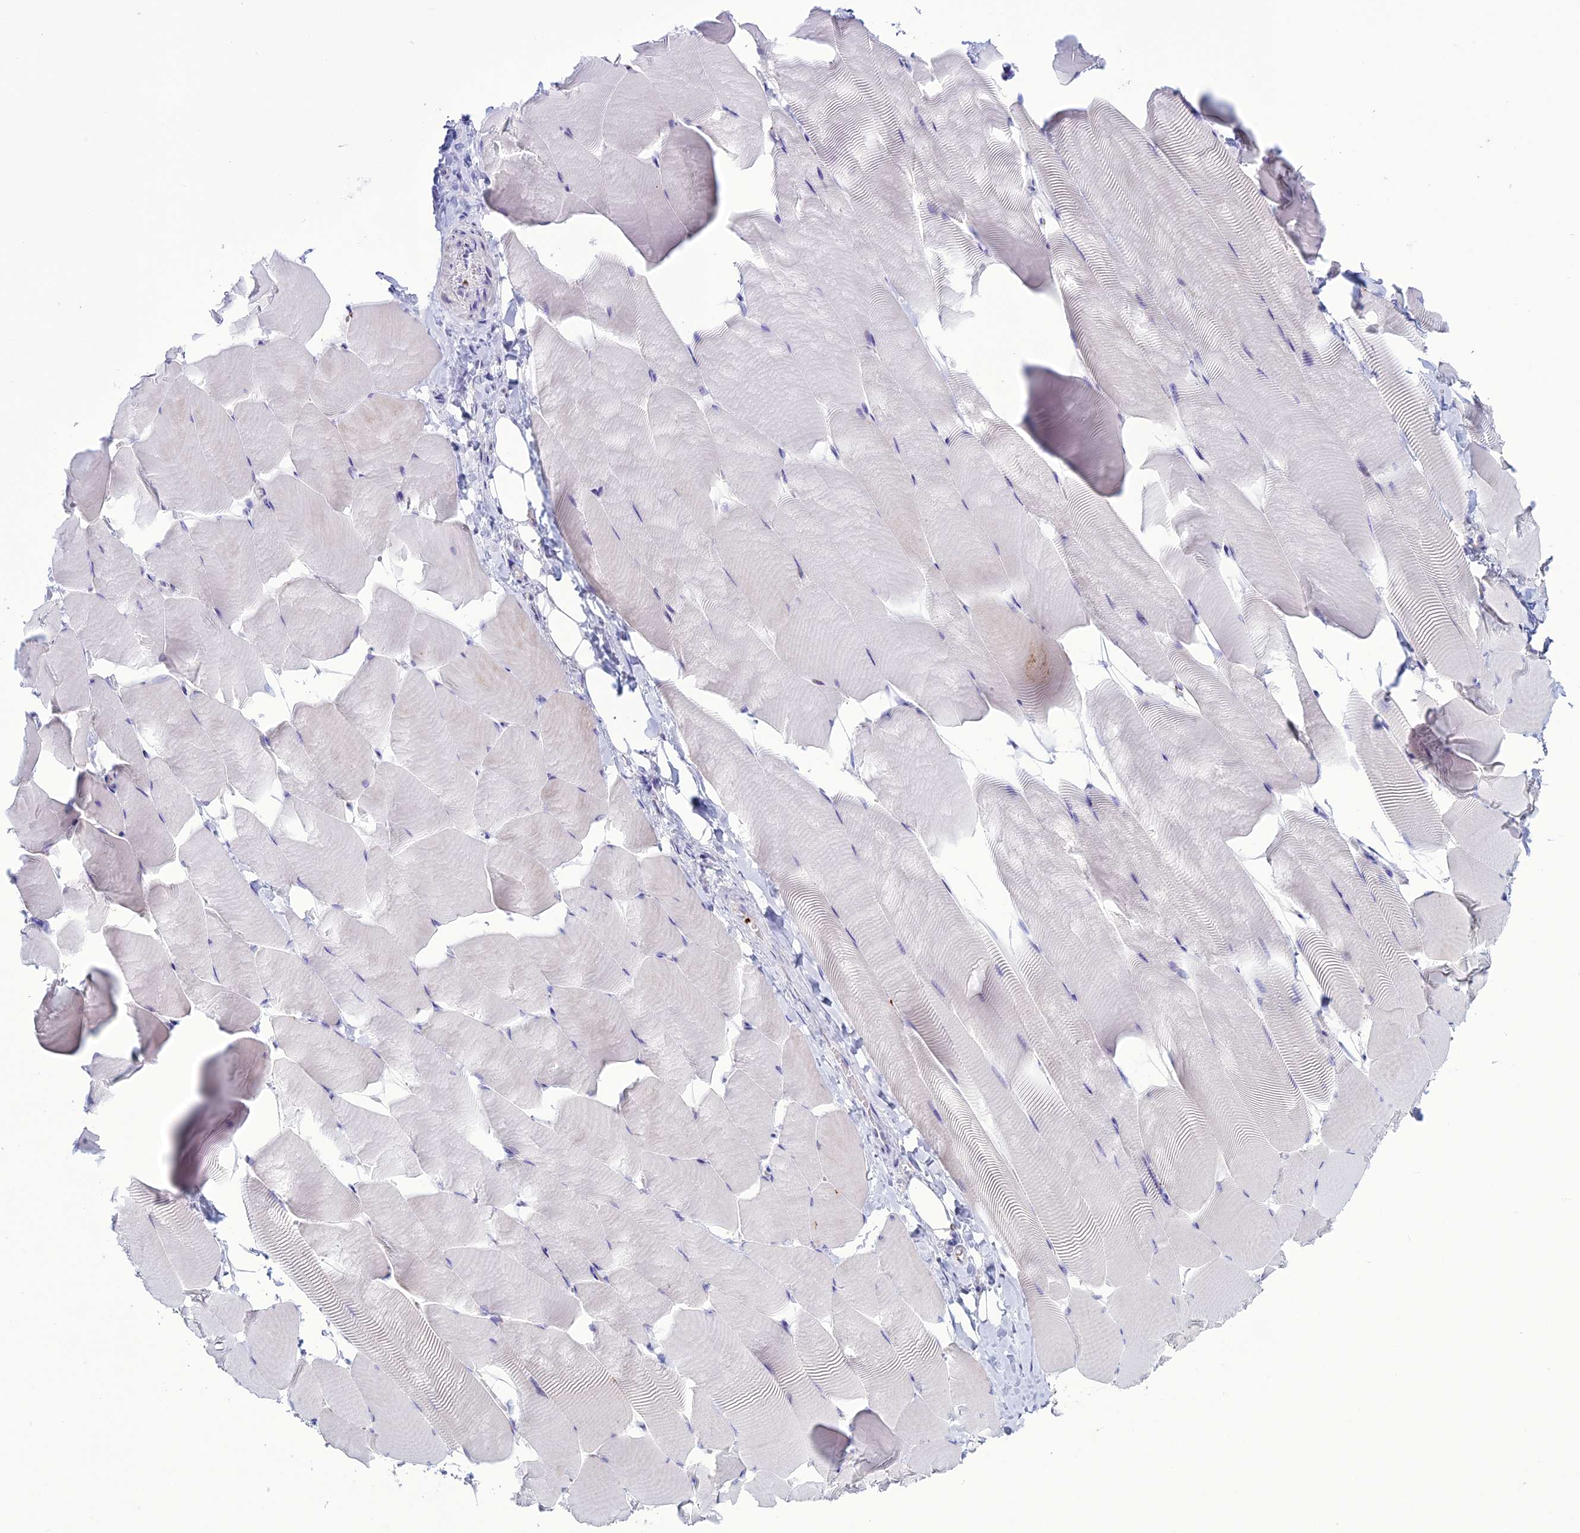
{"staining": {"intensity": "negative", "quantity": "none", "location": "none"}, "tissue": "skeletal muscle", "cell_type": "Myocytes", "image_type": "normal", "snomed": [{"axis": "morphology", "description": "Normal tissue, NOS"}, {"axis": "topography", "description": "Skeletal muscle"}], "caption": "Skeletal muscle stained for a protein using immunohistochemistry shows no positivity myocytes.", "gene": "C21orf140", "patient": {"sex": "male", "age": 25}}